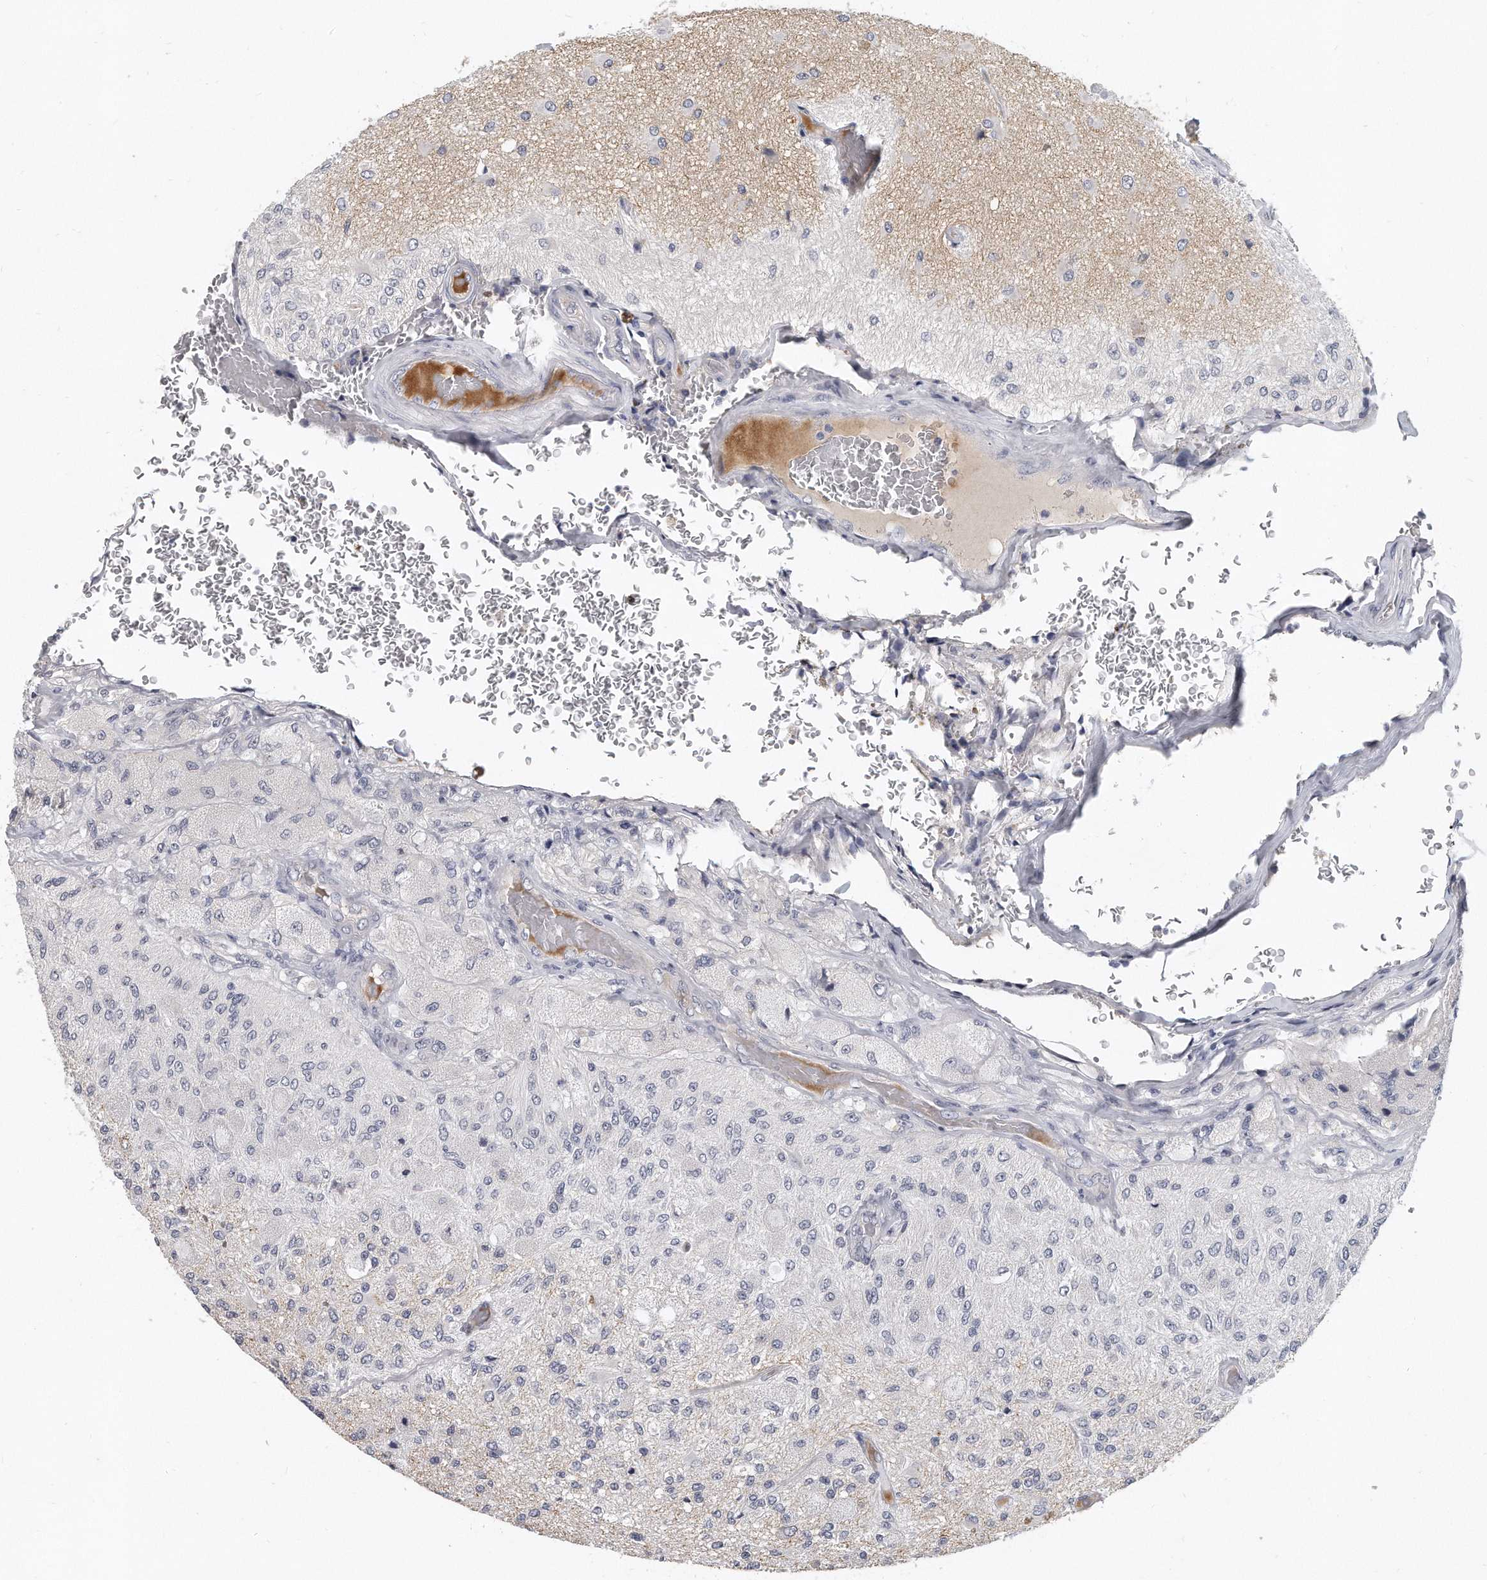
{"staining": {"intensity": "negative", "quantity": "none", "location": "none"}, "tissue": "glioma", "cell_type": "Tumor cells", "image_type": "cancer", "snomed": [{"axis": "morphology", "description": "Normal tissue, NOS"}, {"axis": "morphology", "description": "Glioma, malignant, High grade"}, {"axis": "topography", "description": "Cerebral cortex"}], "caption": "Tumor cells show no significant protein staining in glioma.", "gene": "KLHL7", "patient": {"sex": "male", "age": 77}}